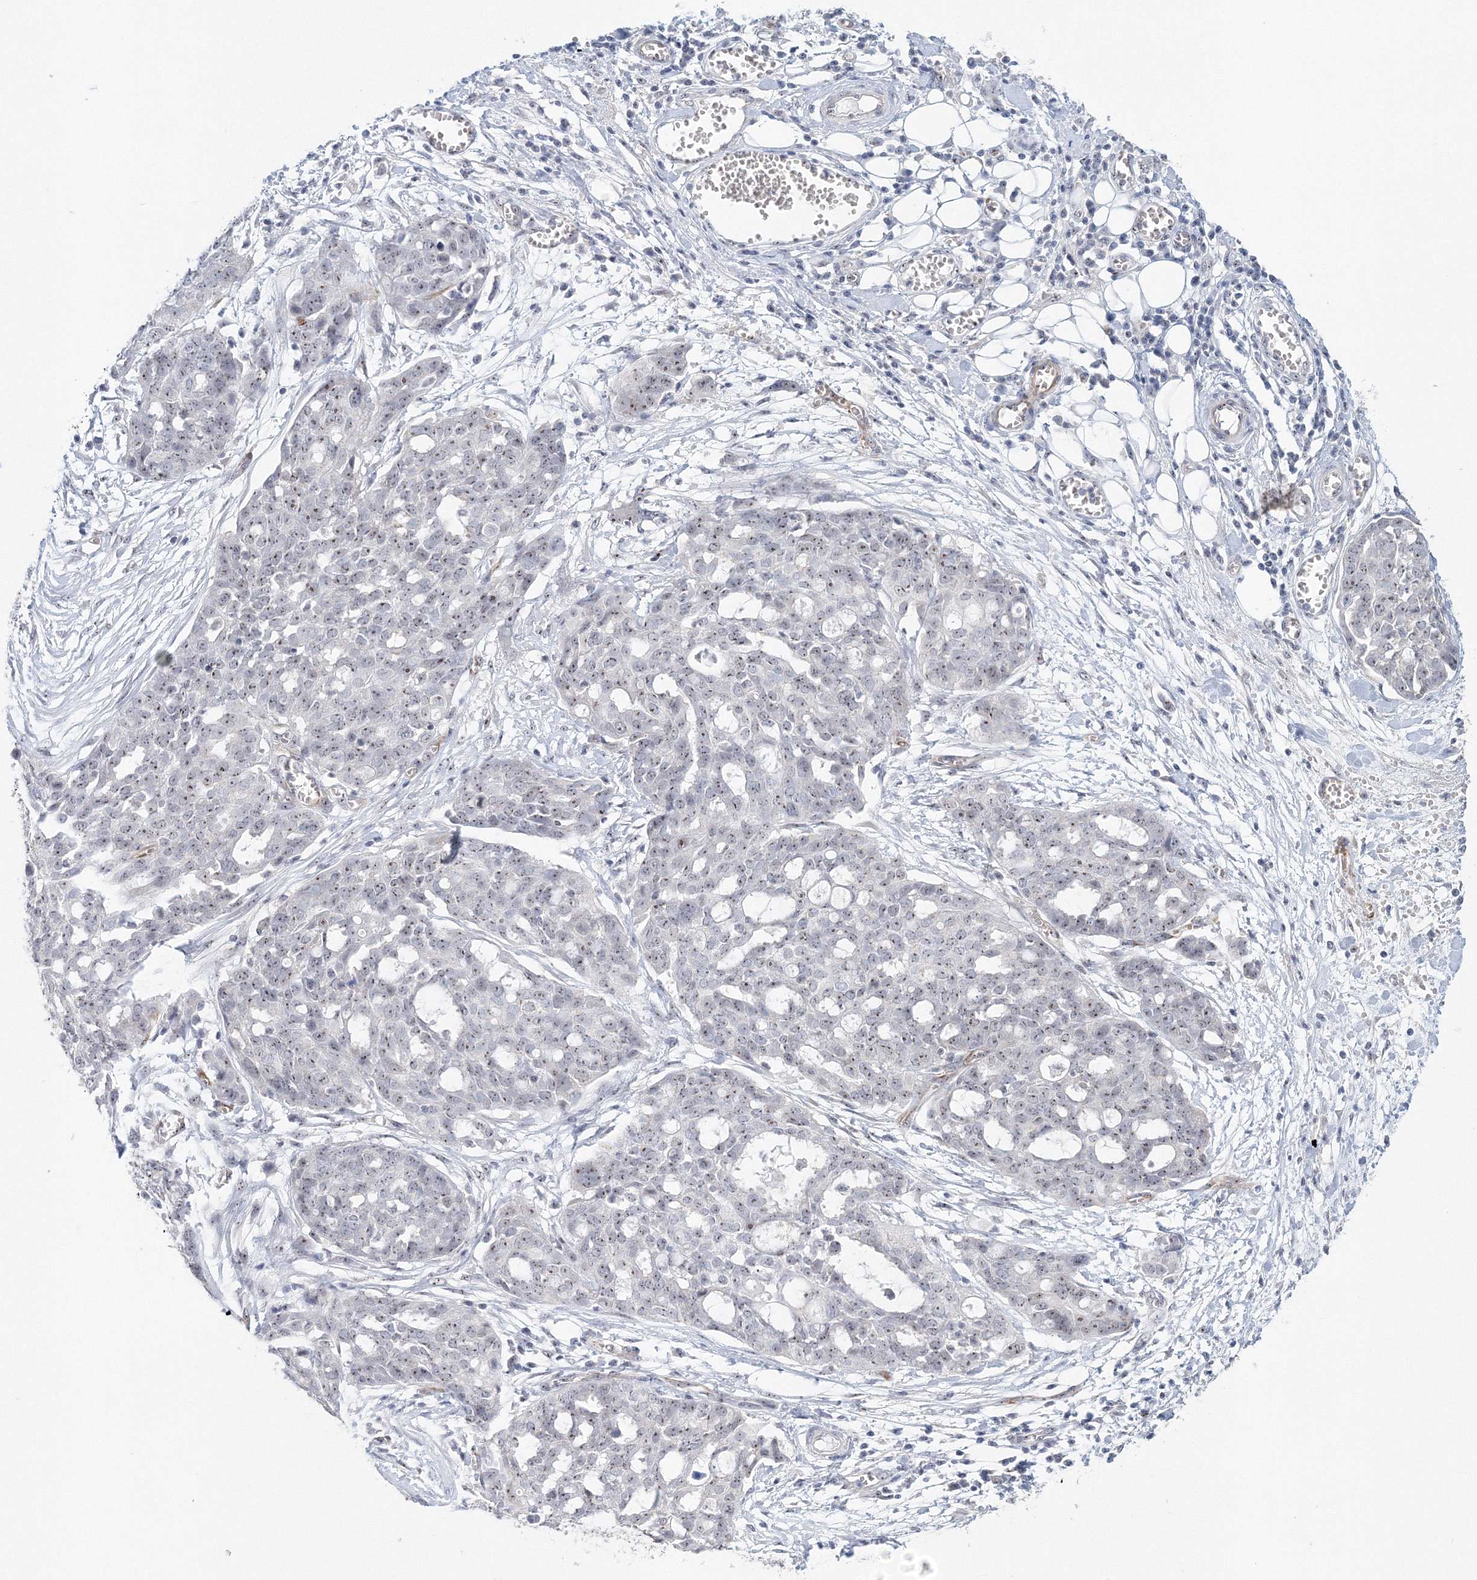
{"staining": {"intensity": "moderate", "quantity": "<25%", "location": "nuclear"}, "tissue": "ovarian cancer", "cell_type": "Tumor cells", "image_type": "cancer", "snomed": [{"axis": "morphology", "description": "Cystadenocarcinoma, serous, NOS"}, {"axis": "topography", "description": "Soft tissue"}, {"axis": "topography", "description": "Ovary"}], "caption": "Ovarian cancer stained with DAB immunohistochemistry displays low levels of moderate nuclear staining in approximately <25% of tumor cells.", "gene": "SIRT7", "patient": {"sex": "female", "age": 57}}